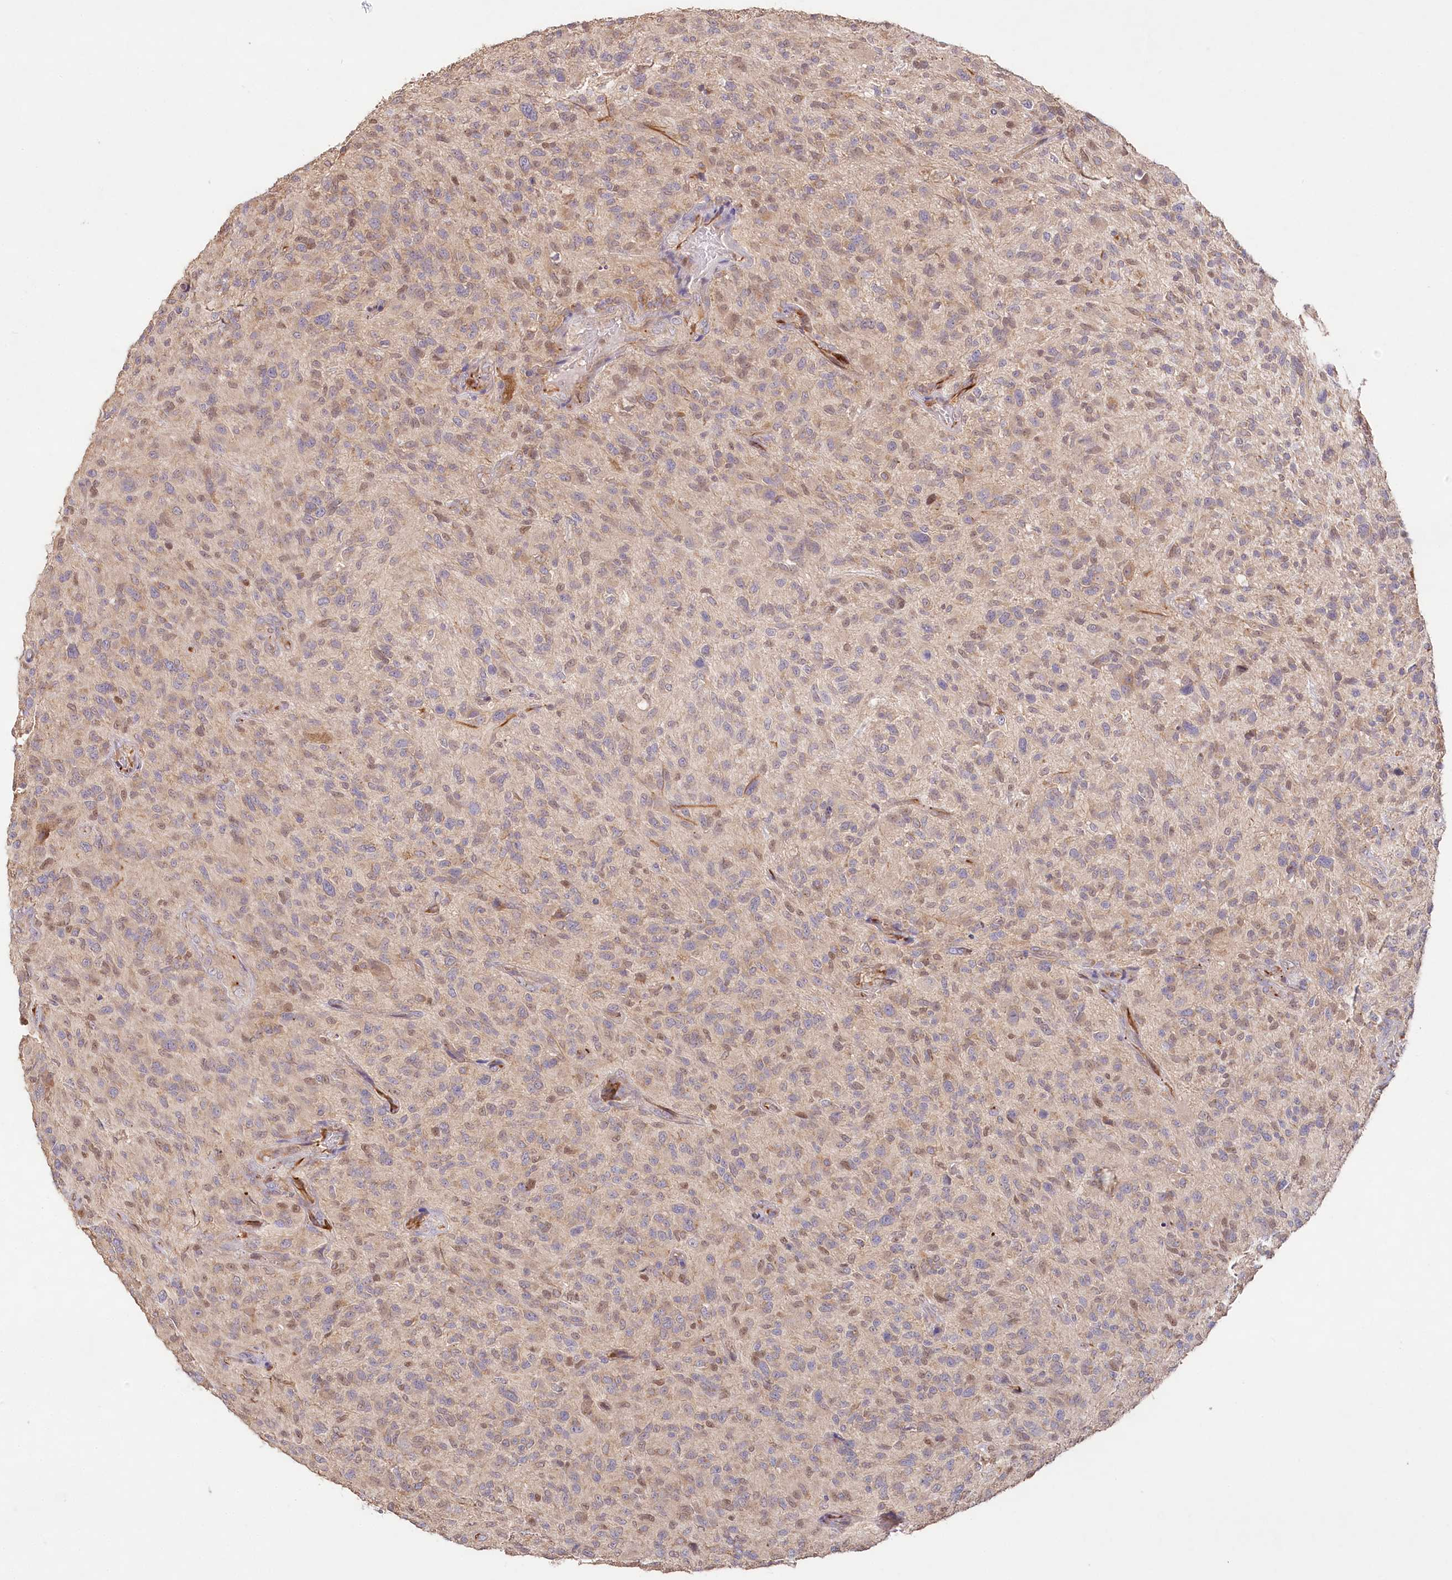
{"staining": {"intensity": "weak", "quantity": "25%-75%", "location": "cytoplasmic/membranous"}, "tissue": "glioma", "cell_type": "Tumor cells", "image_type": "cancer", "snomed": [{"axis": "morphology", "description": "Glioma, malignant, High grade"}, {"axis": "topography", "description": "Brain"}], "caption": "A histopathology image of human glioma stained for a protein displays weak cytoplasmic/membranous brown staining in tumor cells. (DAB IHC with brightfield microscopy, high magnification).", "gene": "DMXL1", "patient": {"sex": "male", "age": 47}}